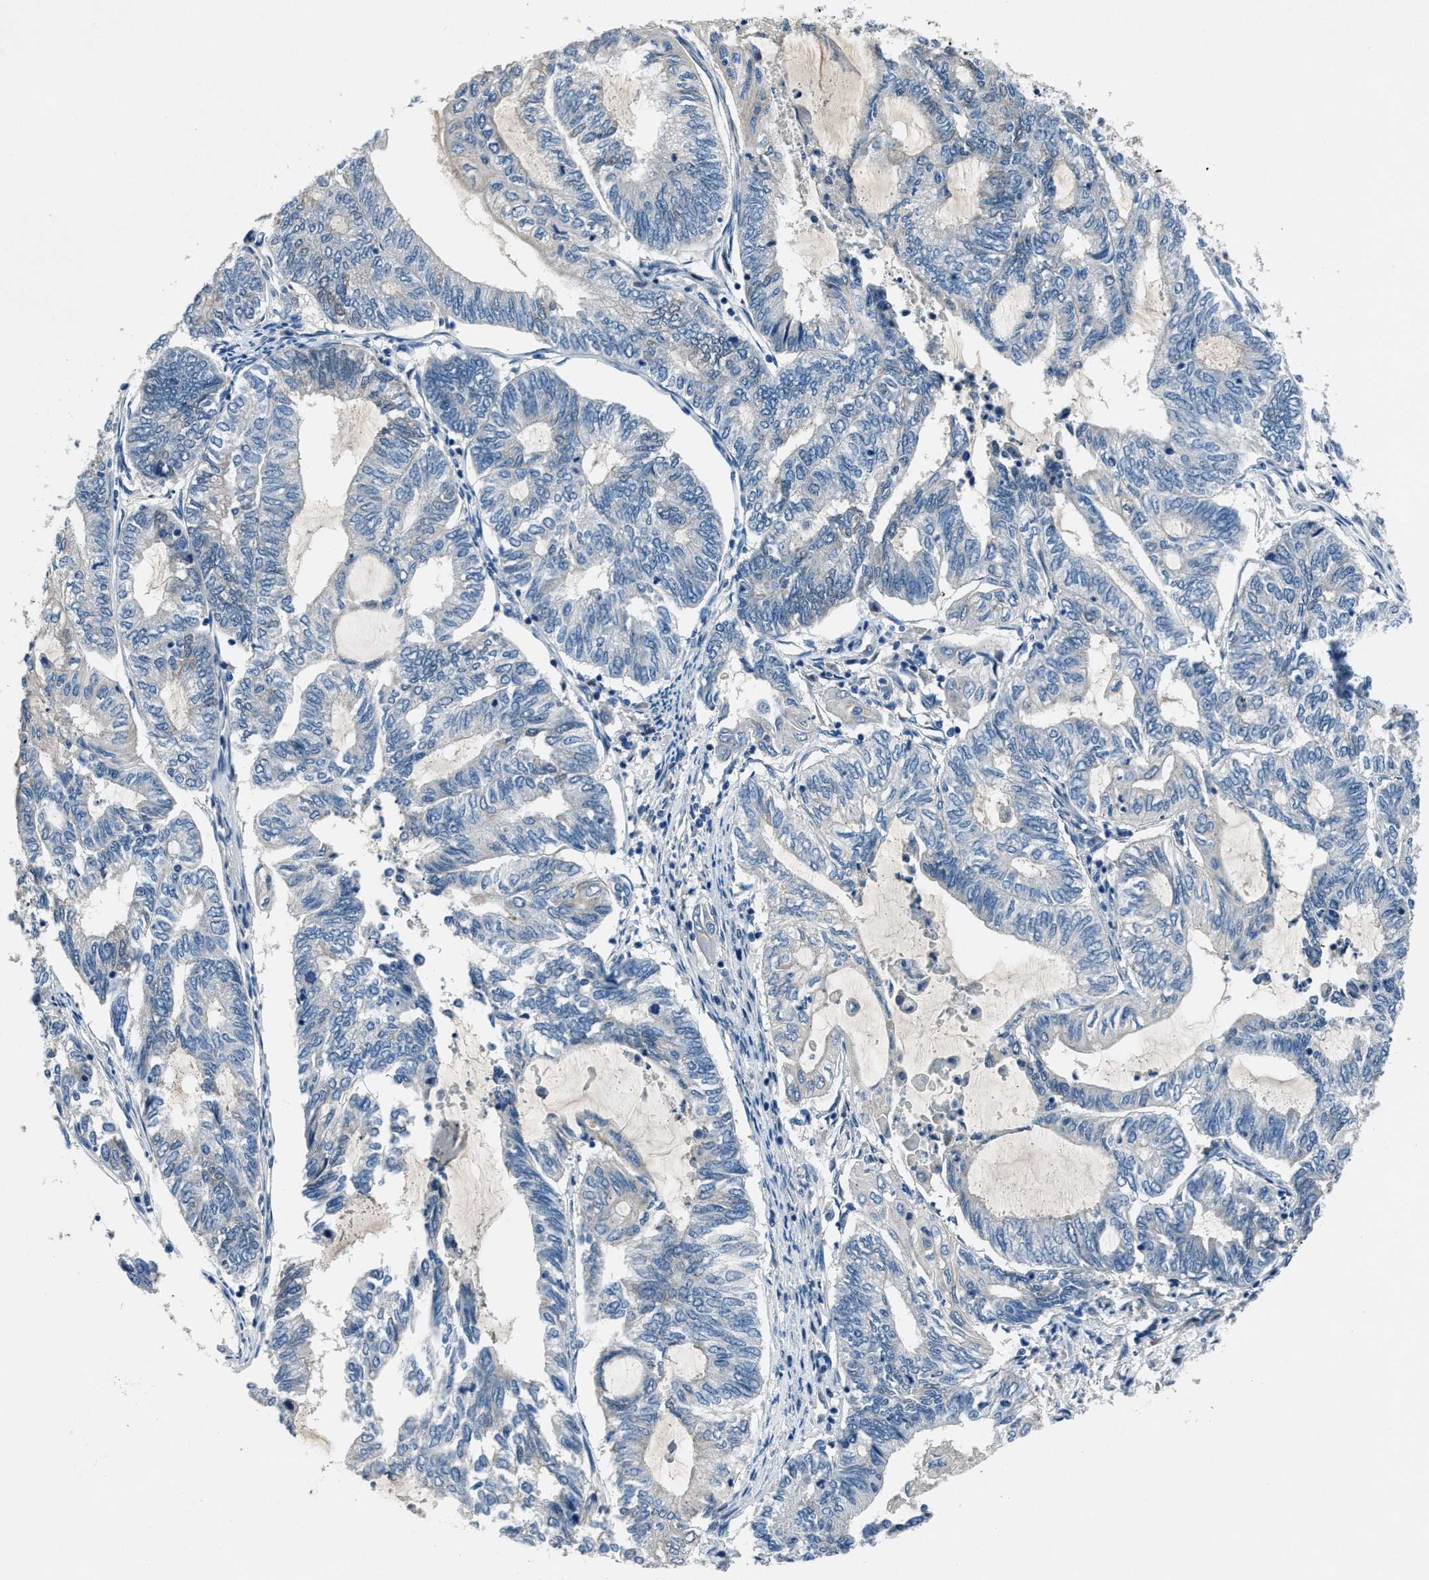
{"staining": {"intensity": "negative", "quantity": "none", "location": "none"}, "tissue": "endometrial cancer", "cell_type": "Tumor cells", "image_type": "cancer", "snomed": [{"axis": "morphology", "description": "Adenocarcinoma, NOS"}, {"axis": "topography", "description": "Uterus"}, {"axis": "topography", "description": "Endometrium"}], "caption": "Tumor cells are negative for brown protein staining in endometrial adenocarcinoma.", "gene": "DUSP19", "patient": {"sex": "female", "age": 70}}